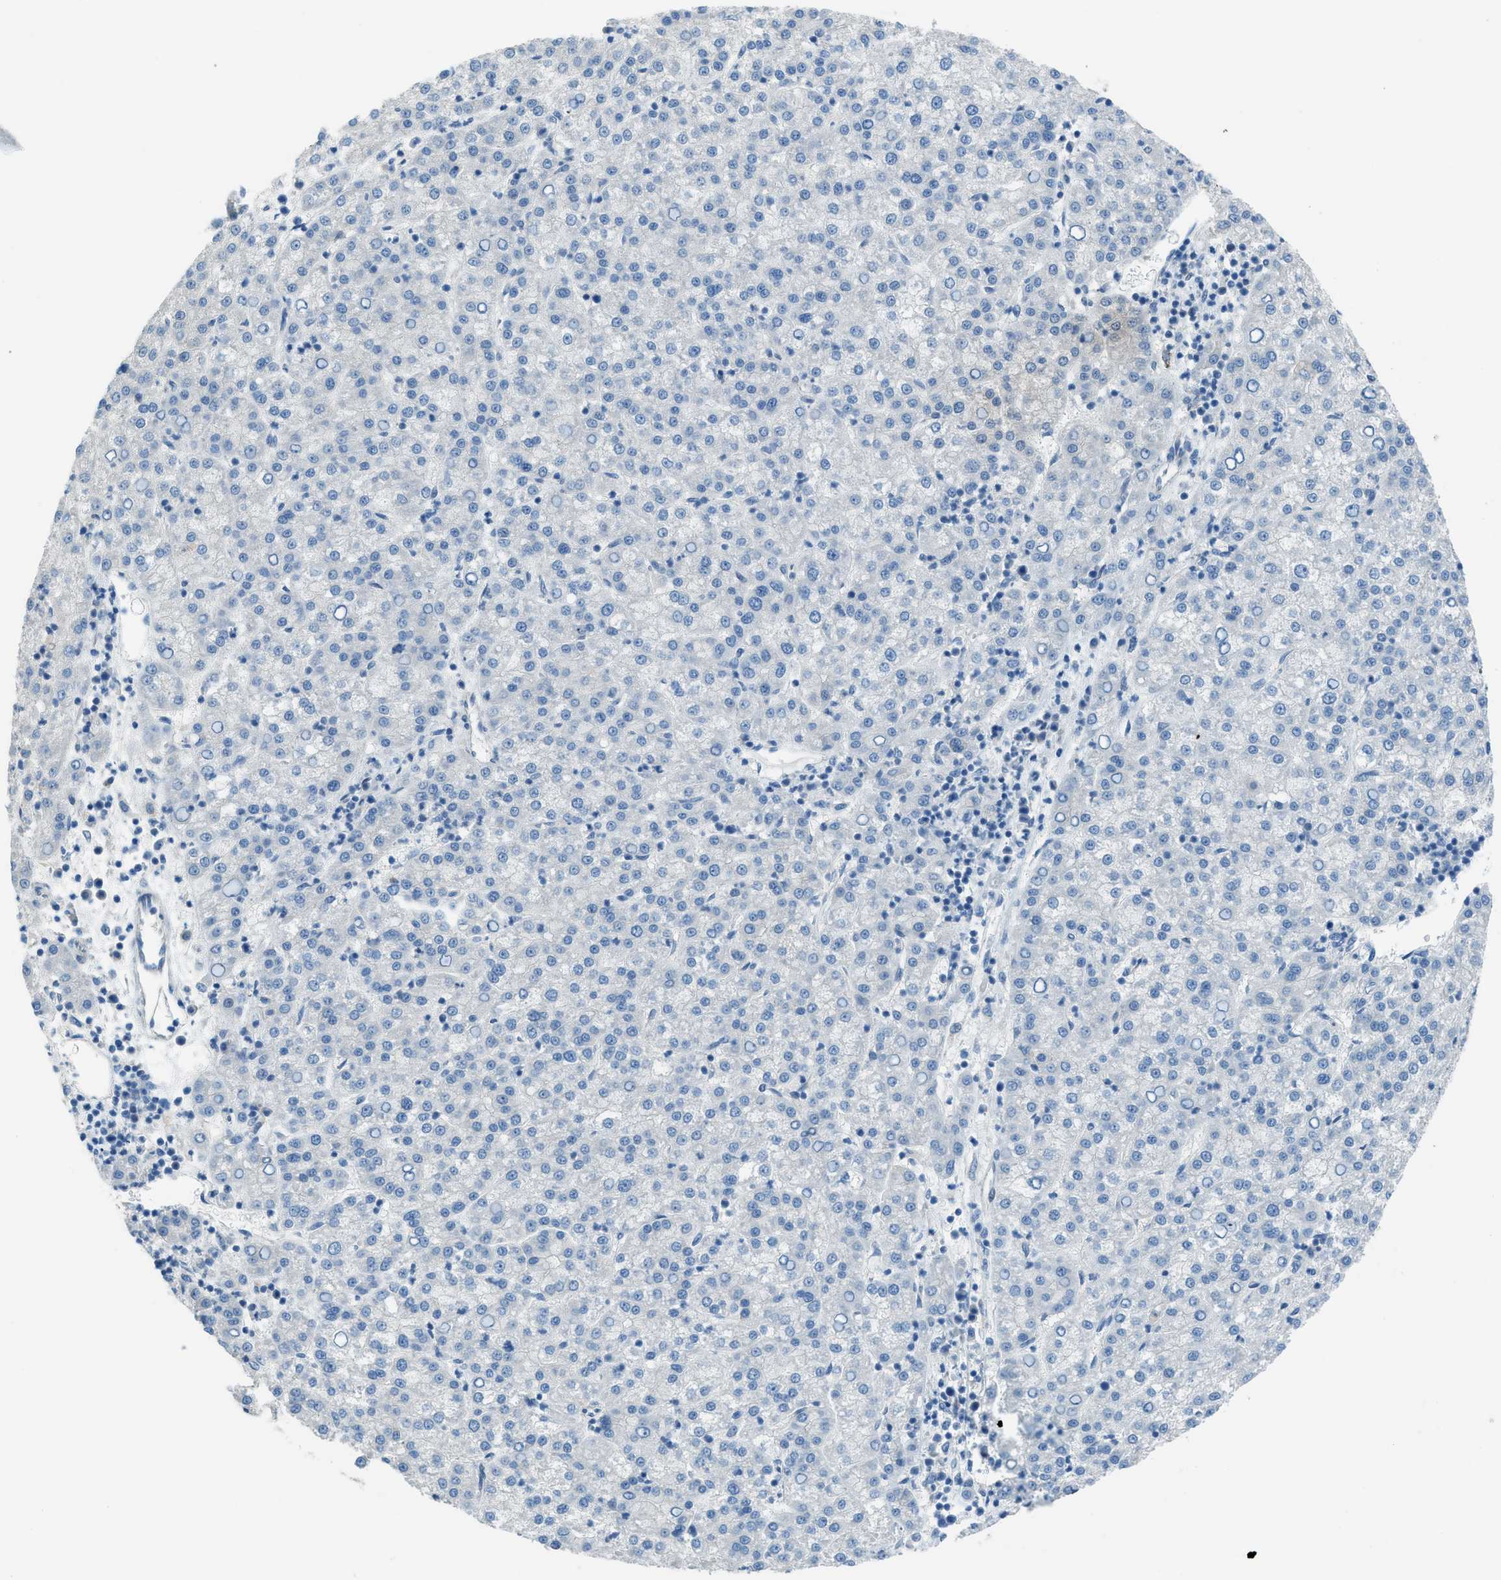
{"staining": {"intensity": "negative", "quantity": "none", "location": "none"}, "tissue": "liver cancer", "cell_type": "Tumor cells", "image_type": "cancer", "snomed": [{"axis": "morphology", "description": "Carcinoma, Hepatocellular, NOS"}, {"axis": "topography", "description": "Liver"}], "caption": "Tumor cells are negative for brown protein staining in liver cancer (hepatocellular carcinoma).", "gene": "PRKN", "patient": {"sex": "female", "age": 58}}